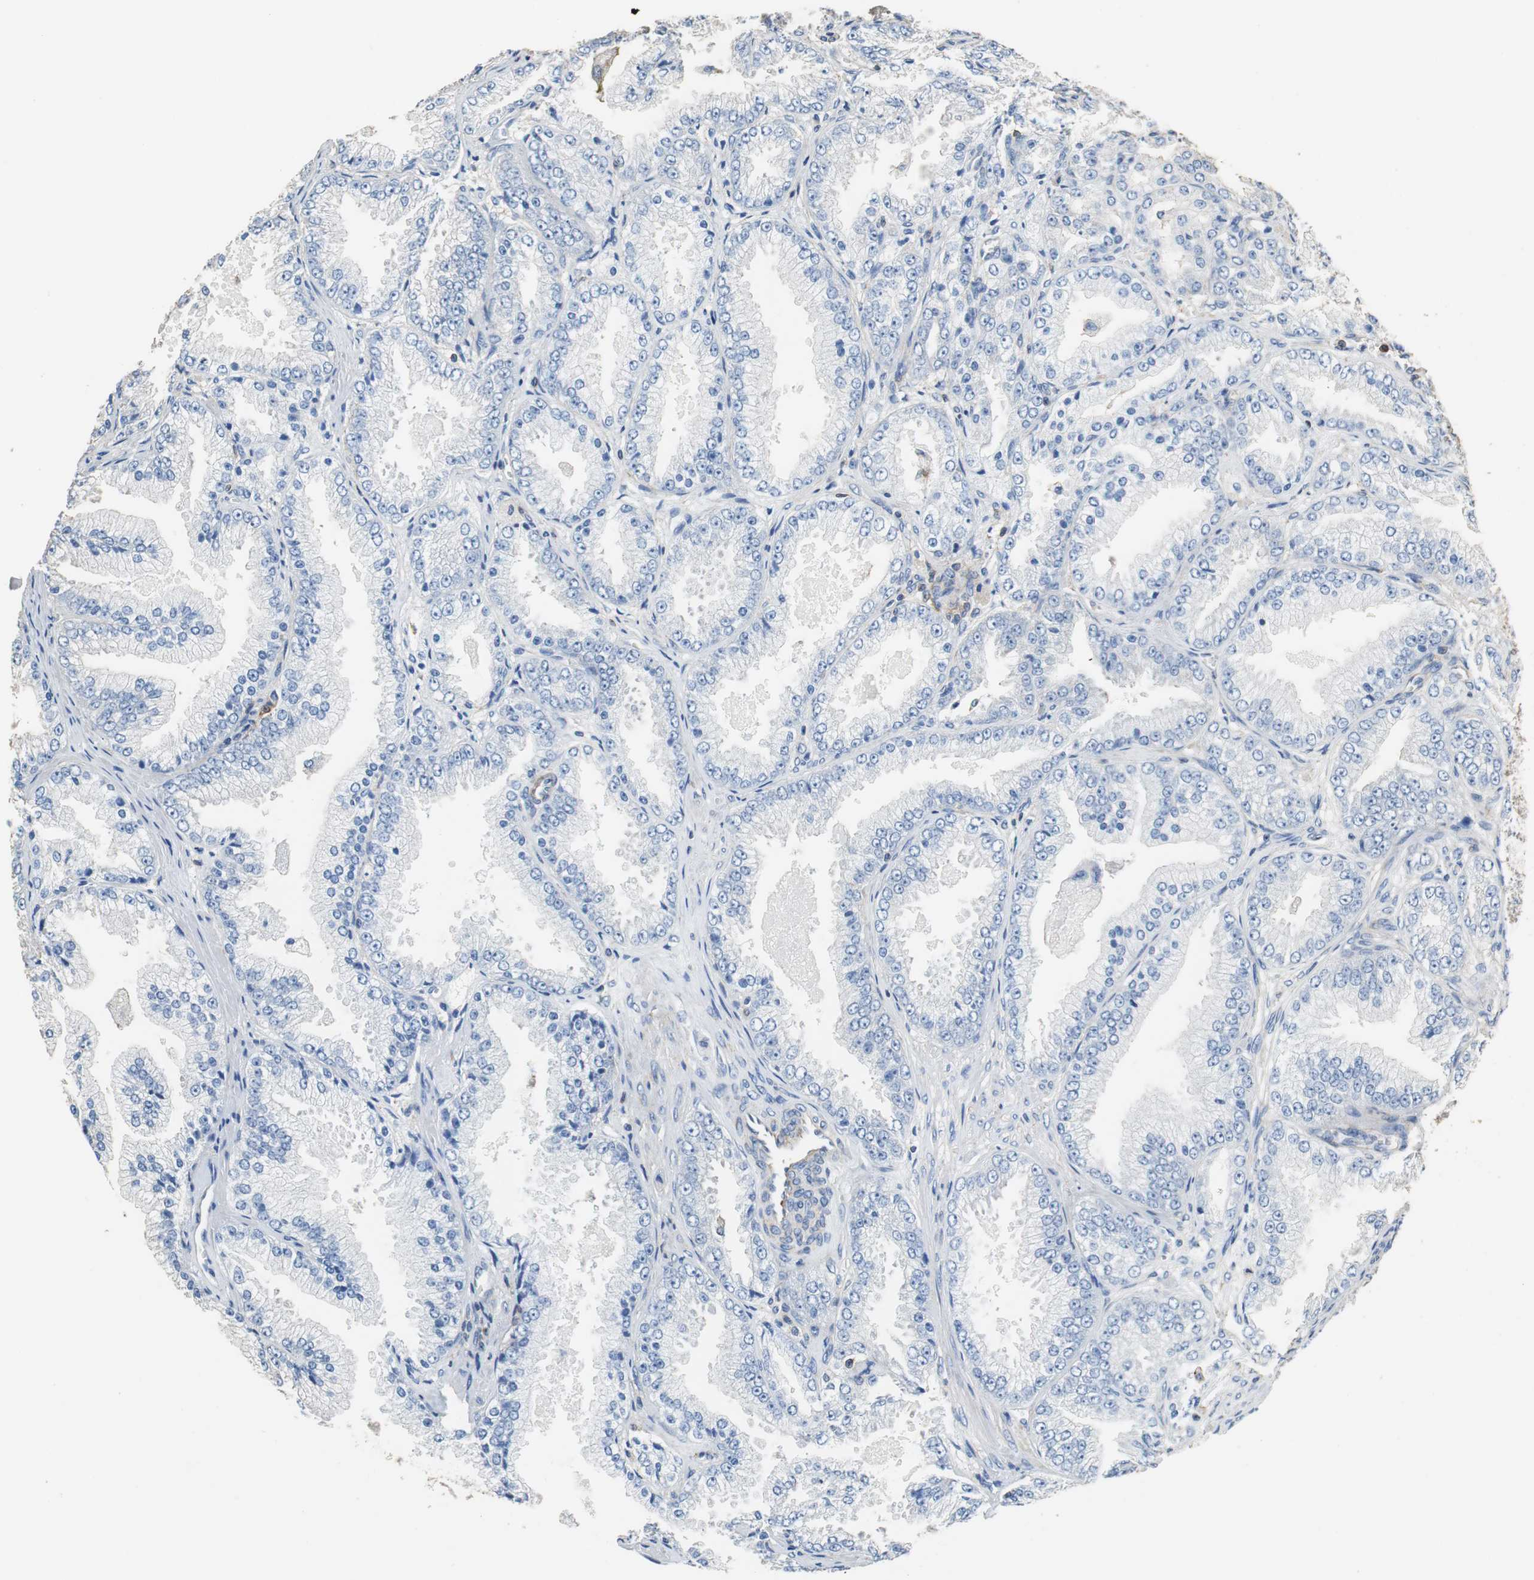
{"staining": {"intensity": "negative", "quantity": "none", "location": "none"}, "tissue": "prostate cancer", "cell_type": "Tumor cells", "image_type": "cancer", "snomed": [{"axis": "morphology", "description": "Adenocarcinoma, High grade"}, {"axis": "topography", "description": "Prostate"}], "caption": "Micrograph shows no protein staining in tumor cells of prostate cancer tissue.", "gene": "PRKRA", "patient": {"sex": "male", "age": 61}}